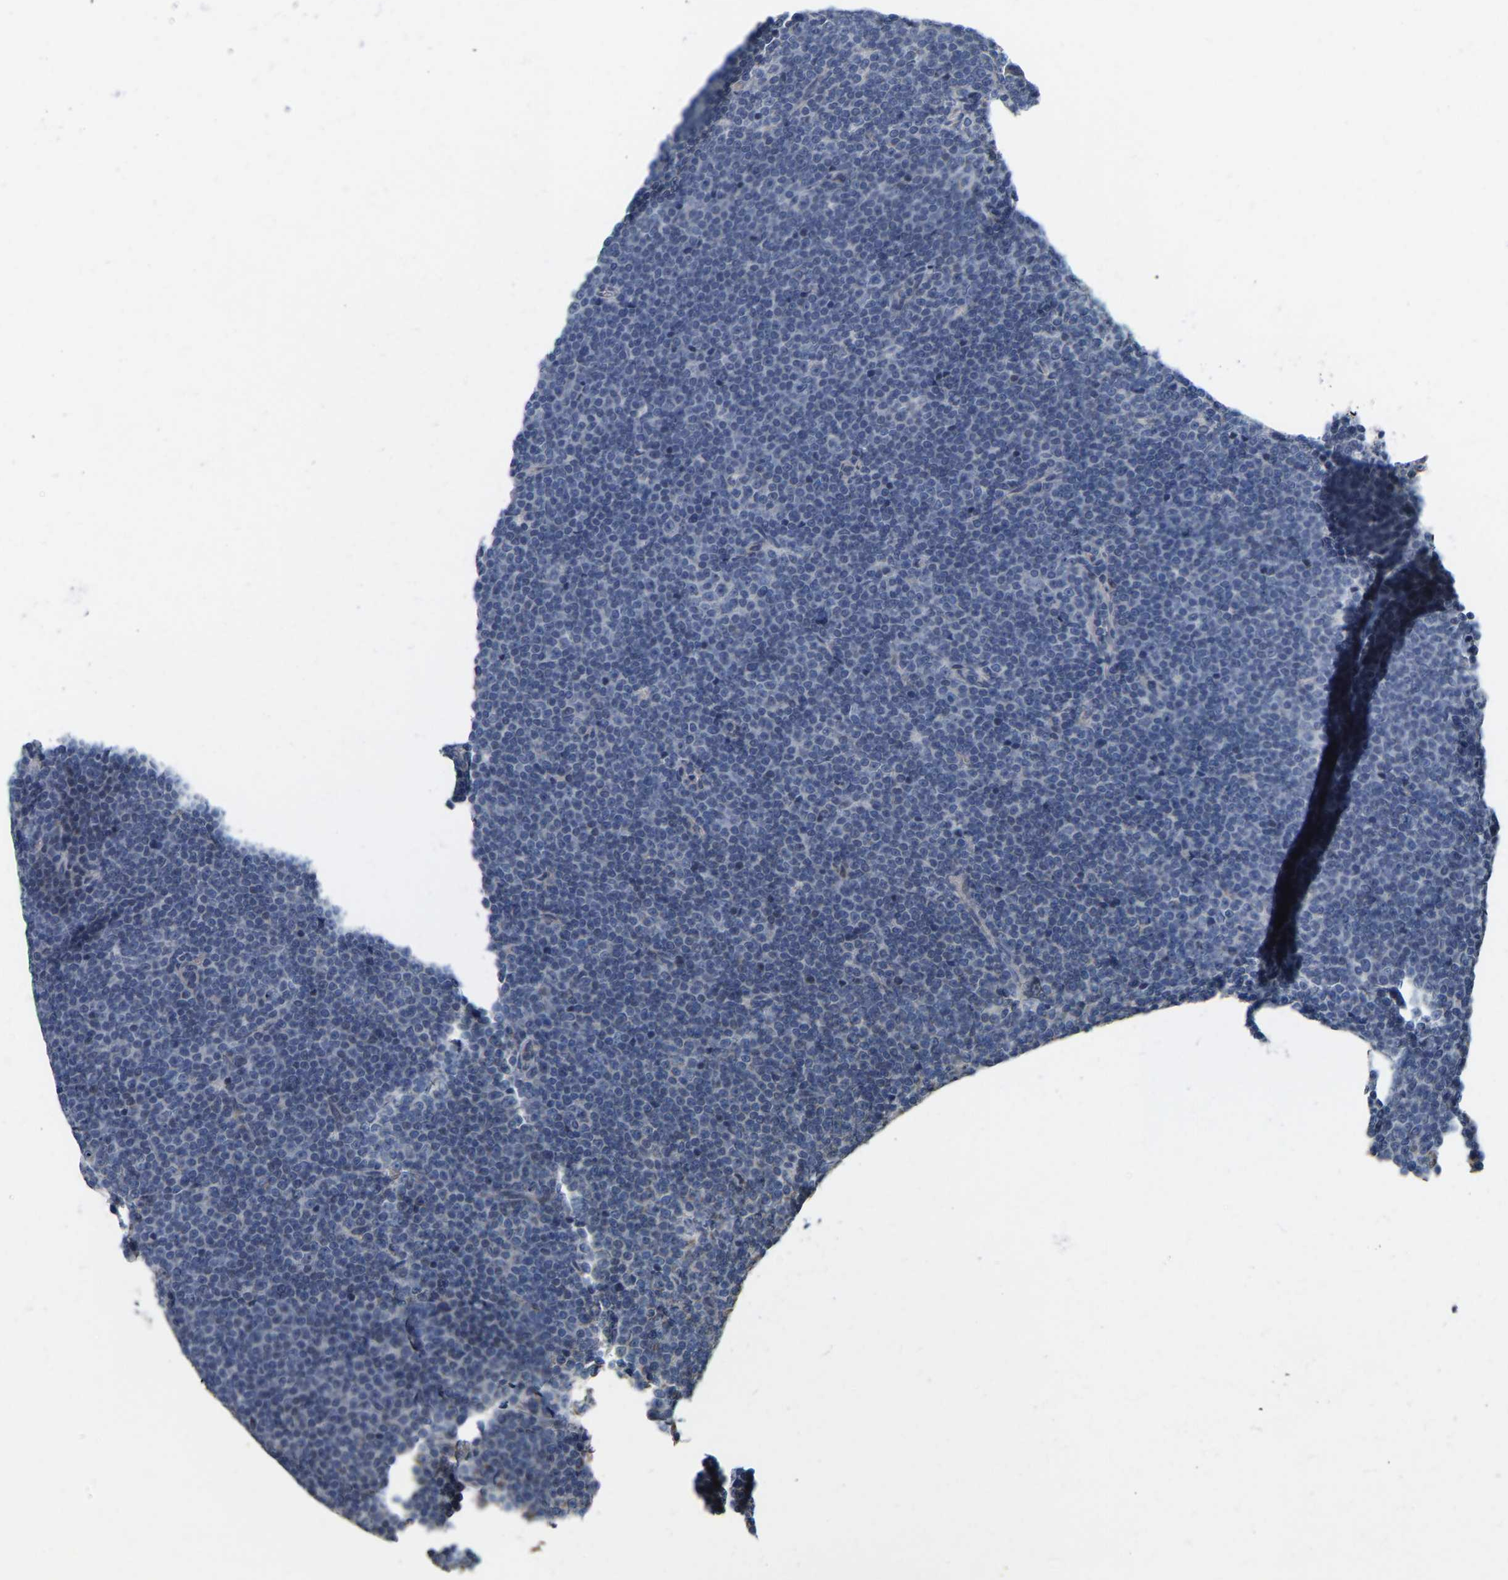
{"staining": {"intensity": "negative", "quantity": "none", "location": "none"}, "tissue": "lymphoma", "cell_type": "Tumor cells", "image_type": "cancer", "snomed": [{"axis": "morphology", "description": "Malignant lymphoma, non-Hodgkin's type, Low grade"}, {"axis": "topography", "description": "Lymph node"}], "caption": "The IHC histopathology image has no significant positivity in tumor cells of malignant lymphoma, non-Hodgkin's type (low-grade) tissue.", "gene": "SSH1", "patient": {"sex": "female", "age": 67}}